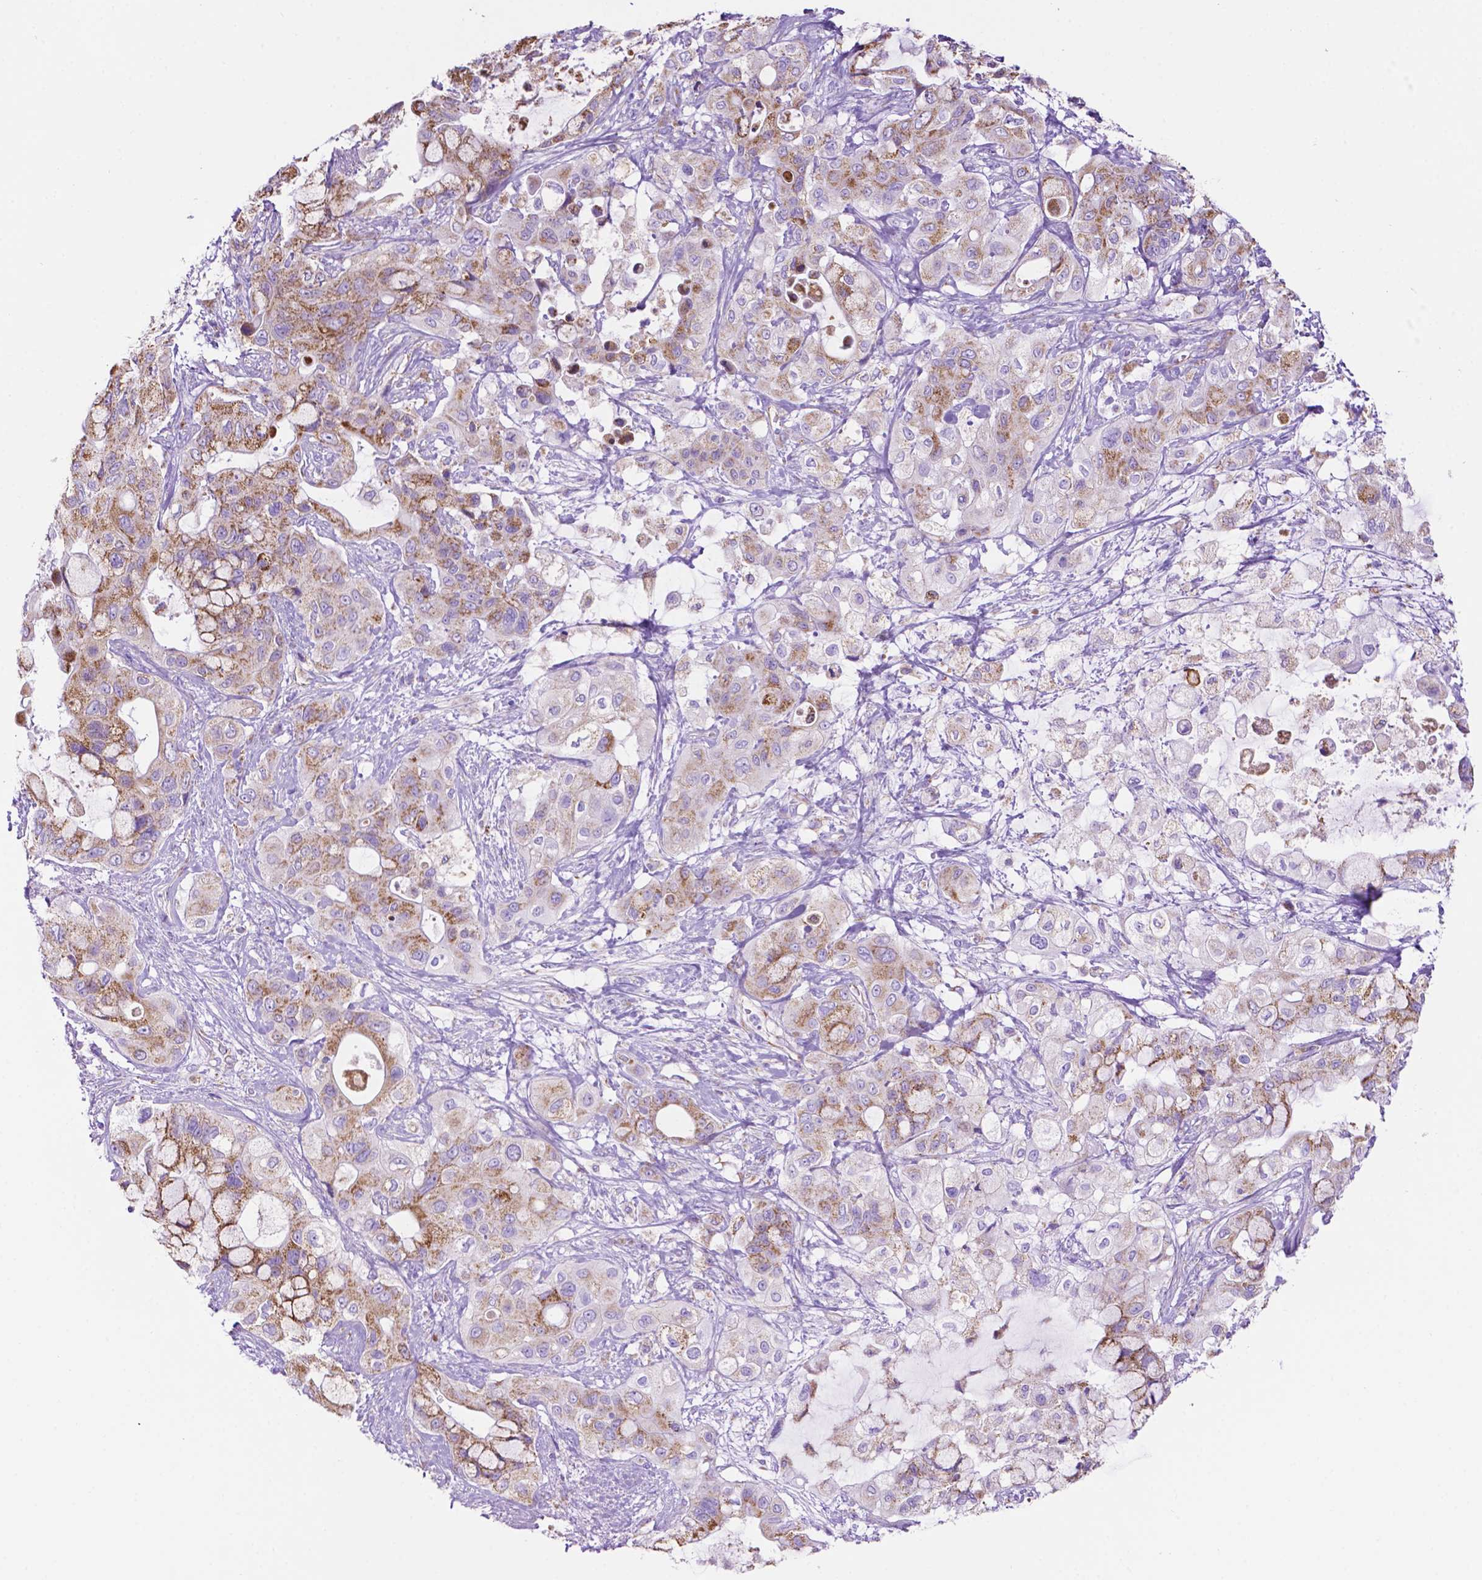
{"staining": {"intensity": "strong", "quantity": "25%-75%", "location": "cytoplasmic/membranous"}, "tissue": "pancreatic cancer", "cell_type": "Tumor cells", "image_type": "cancer", "snomed": [{"axis": "morphology", "description": "Adenocarcinoma, NOS"}, {"axis": "topography", "description": "Pancreas"}], "caption": "The photomicrograph shows staining of pancreatic cancer (adenocarcinoma), revealing strong cytoplasmic/membranous protein expression (brown color) within tumor cells.", "gene": "GDPD5", "patient": {"sex": "male", "age": 71}}